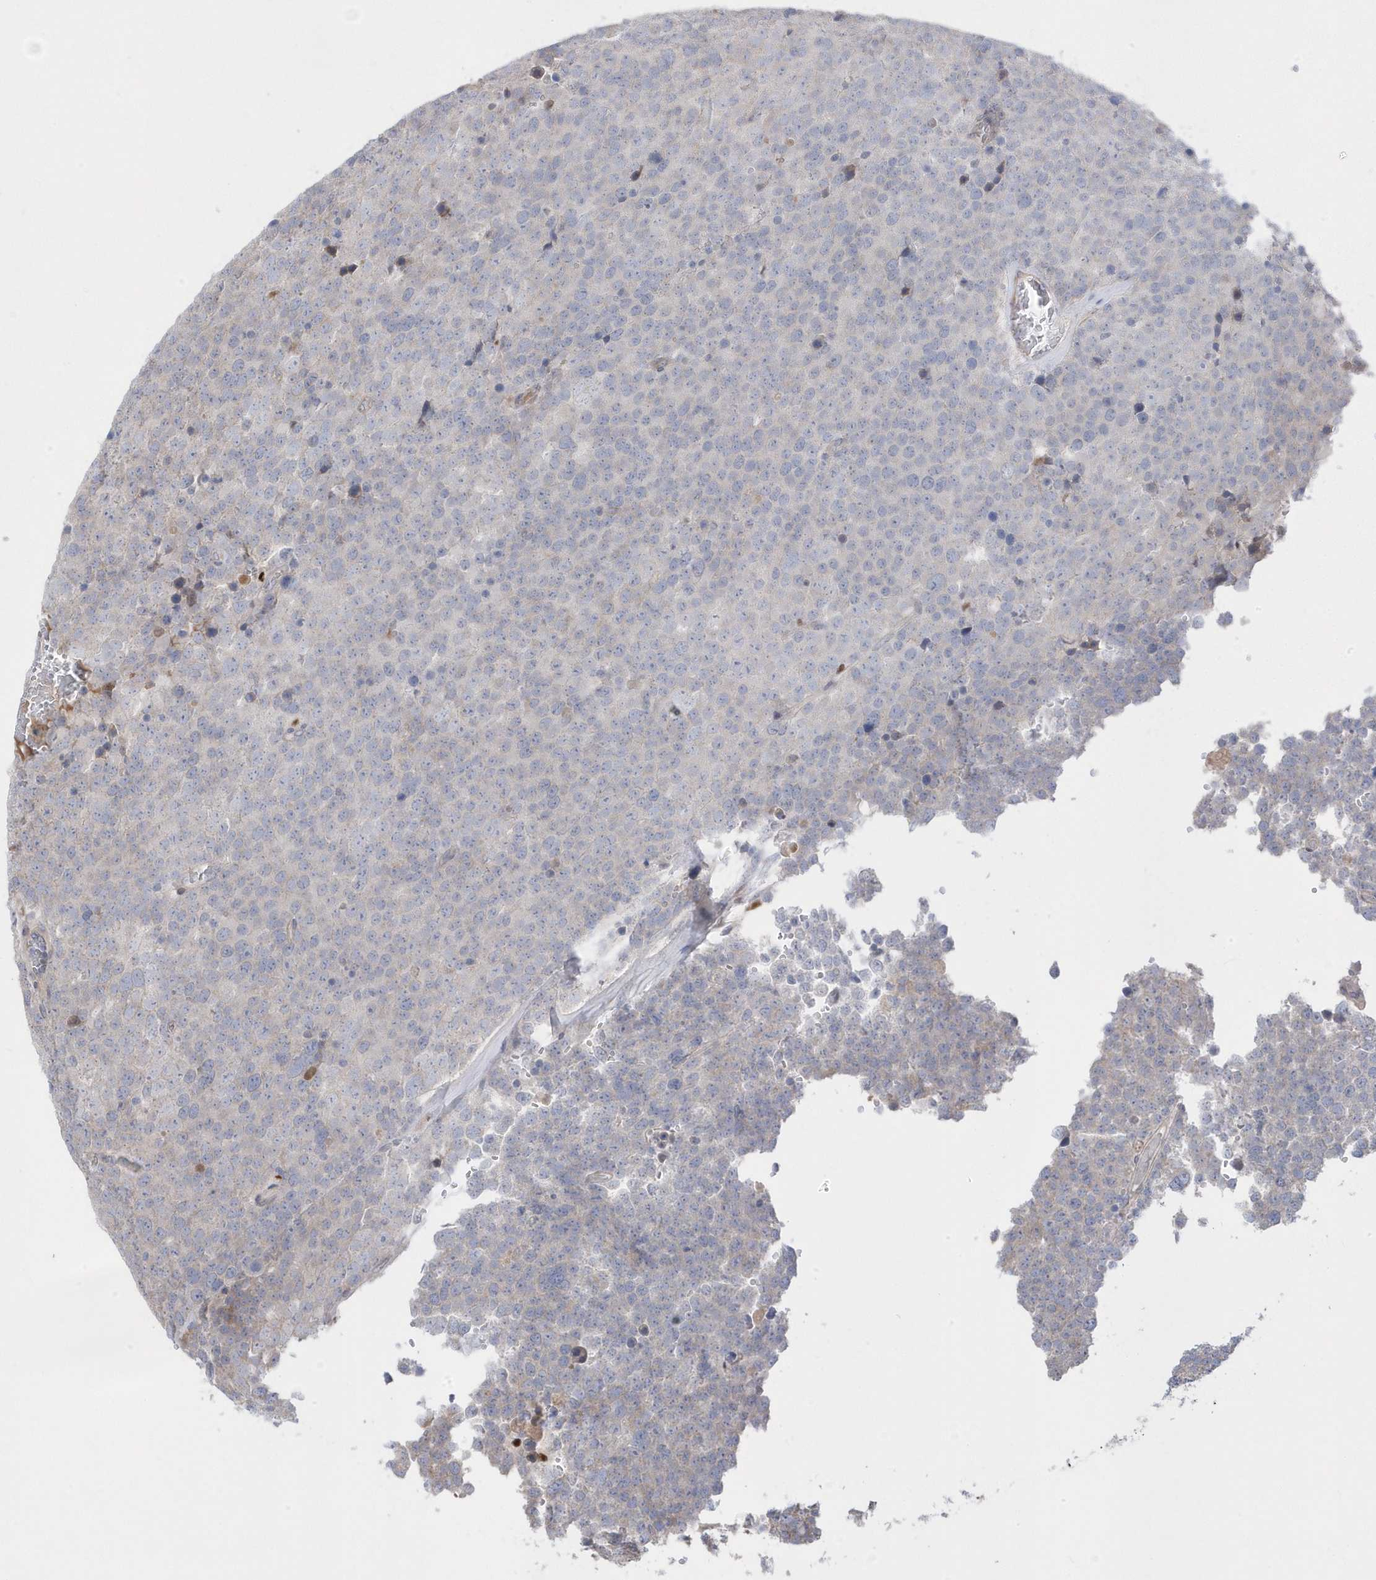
{"staining": {"intensity": "negative", "quantity": "none", "location": "none"}, "tissue": "testis cancer", "cell_type": "Tumor cells", "image_type": "cancer", "snomed": [{"axis": "morphology", "description": "Seminoma, NOS"}, {"axis": "topography", "description": "Testis"}], "caption": "Immunohistochemistry micrograph of human seminoma (testis) stained for a protein (brown), which demonstrates no positivity in tumor cells.", "gene": "GTPBP6", "patient": {"sex": "male", "age": 71}}